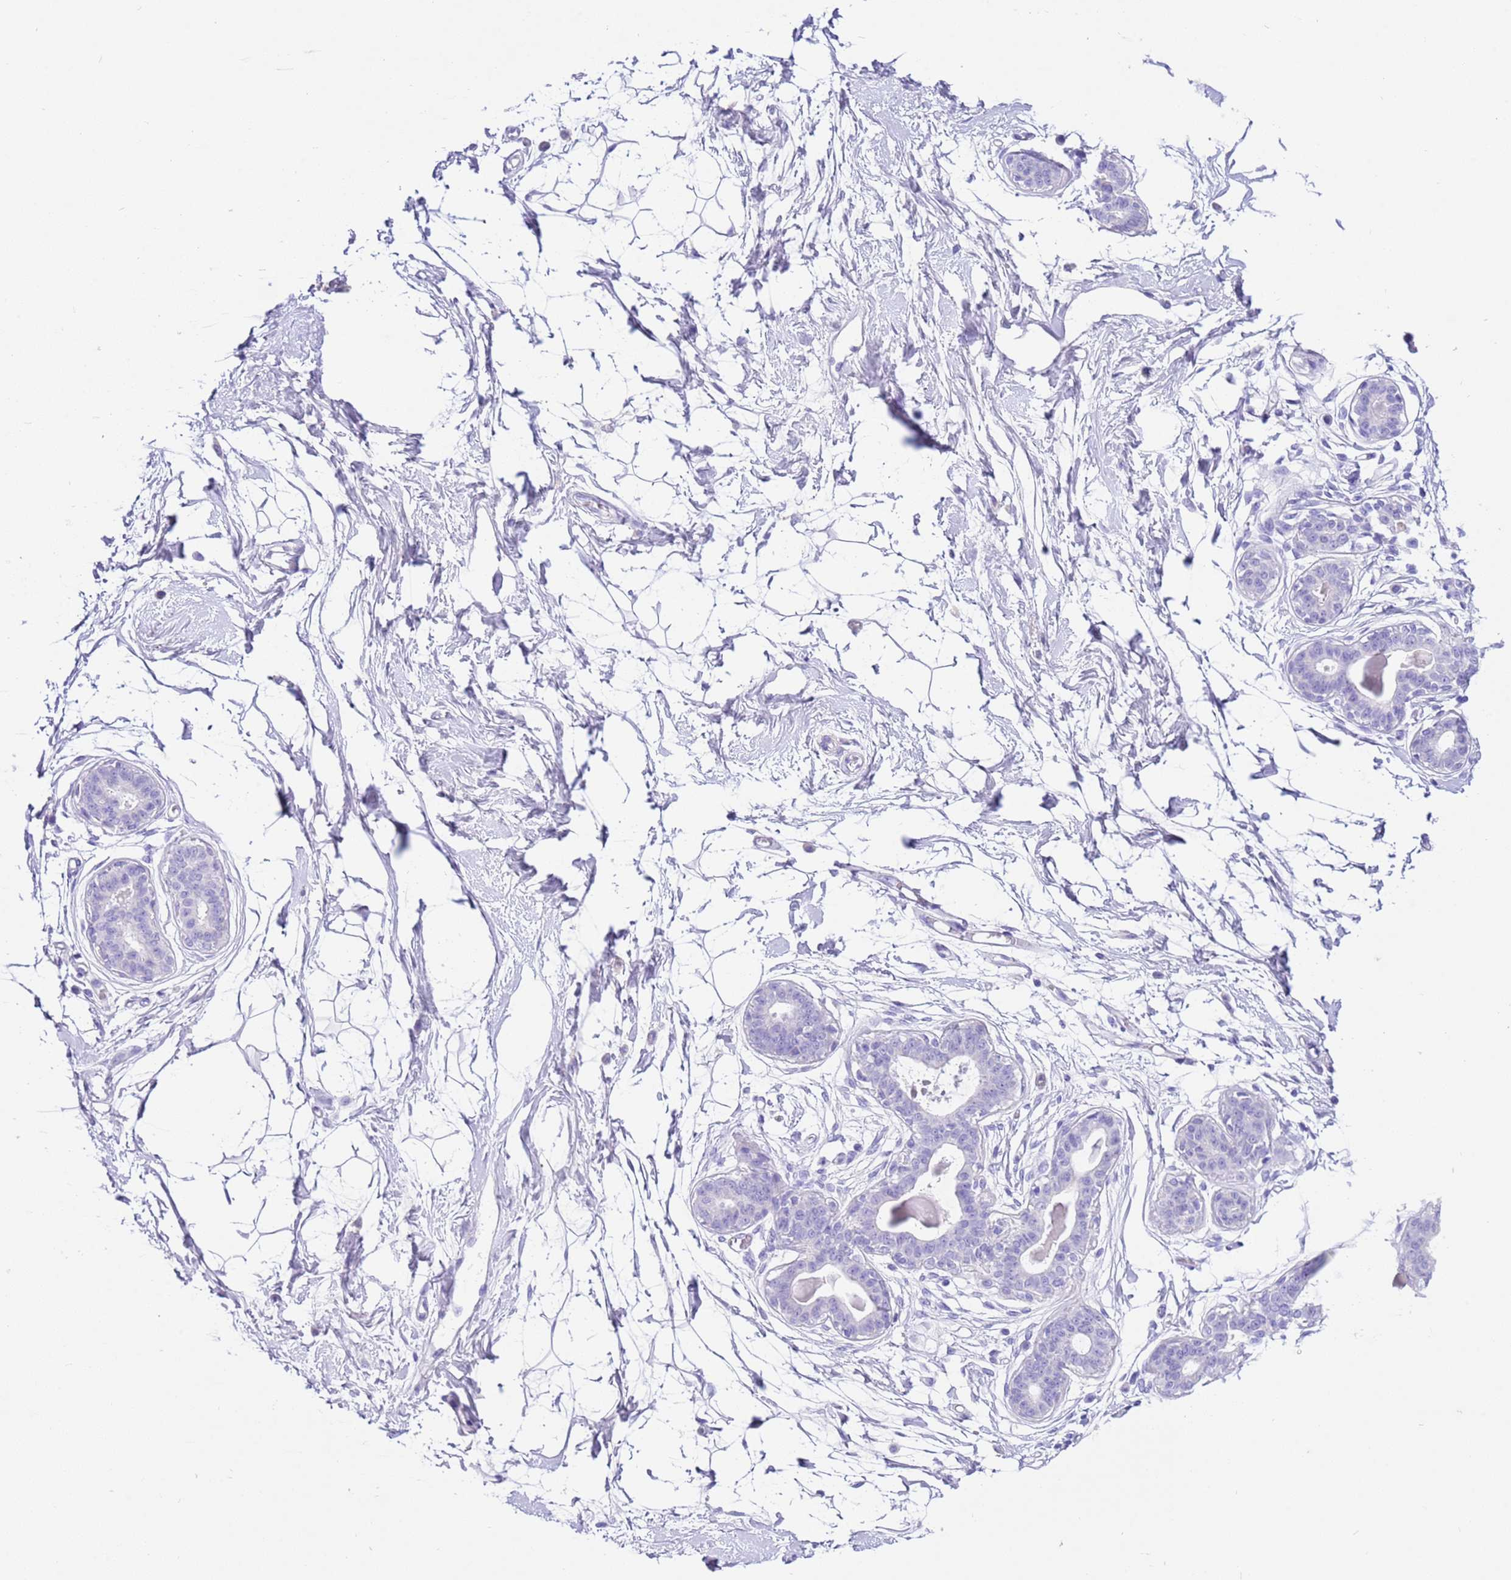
{"staining": {"intensity": "negative", "quantity": "none", "location": "none"}, "tissue": "breast", "cell_type": "Adipocytes", "image_type": "normal", "snomed": [{"axis": "morphology", "description": "Normal tissue, NOS"}, {"axis": "topography", "description": "Breast"}], "caption": "Immunohistochemistry (IHC) of unremarkable human breast exhibits no expression in adipocytes.", "gene": "CPB1", "patient": {"sex": "female", "age": 45}}